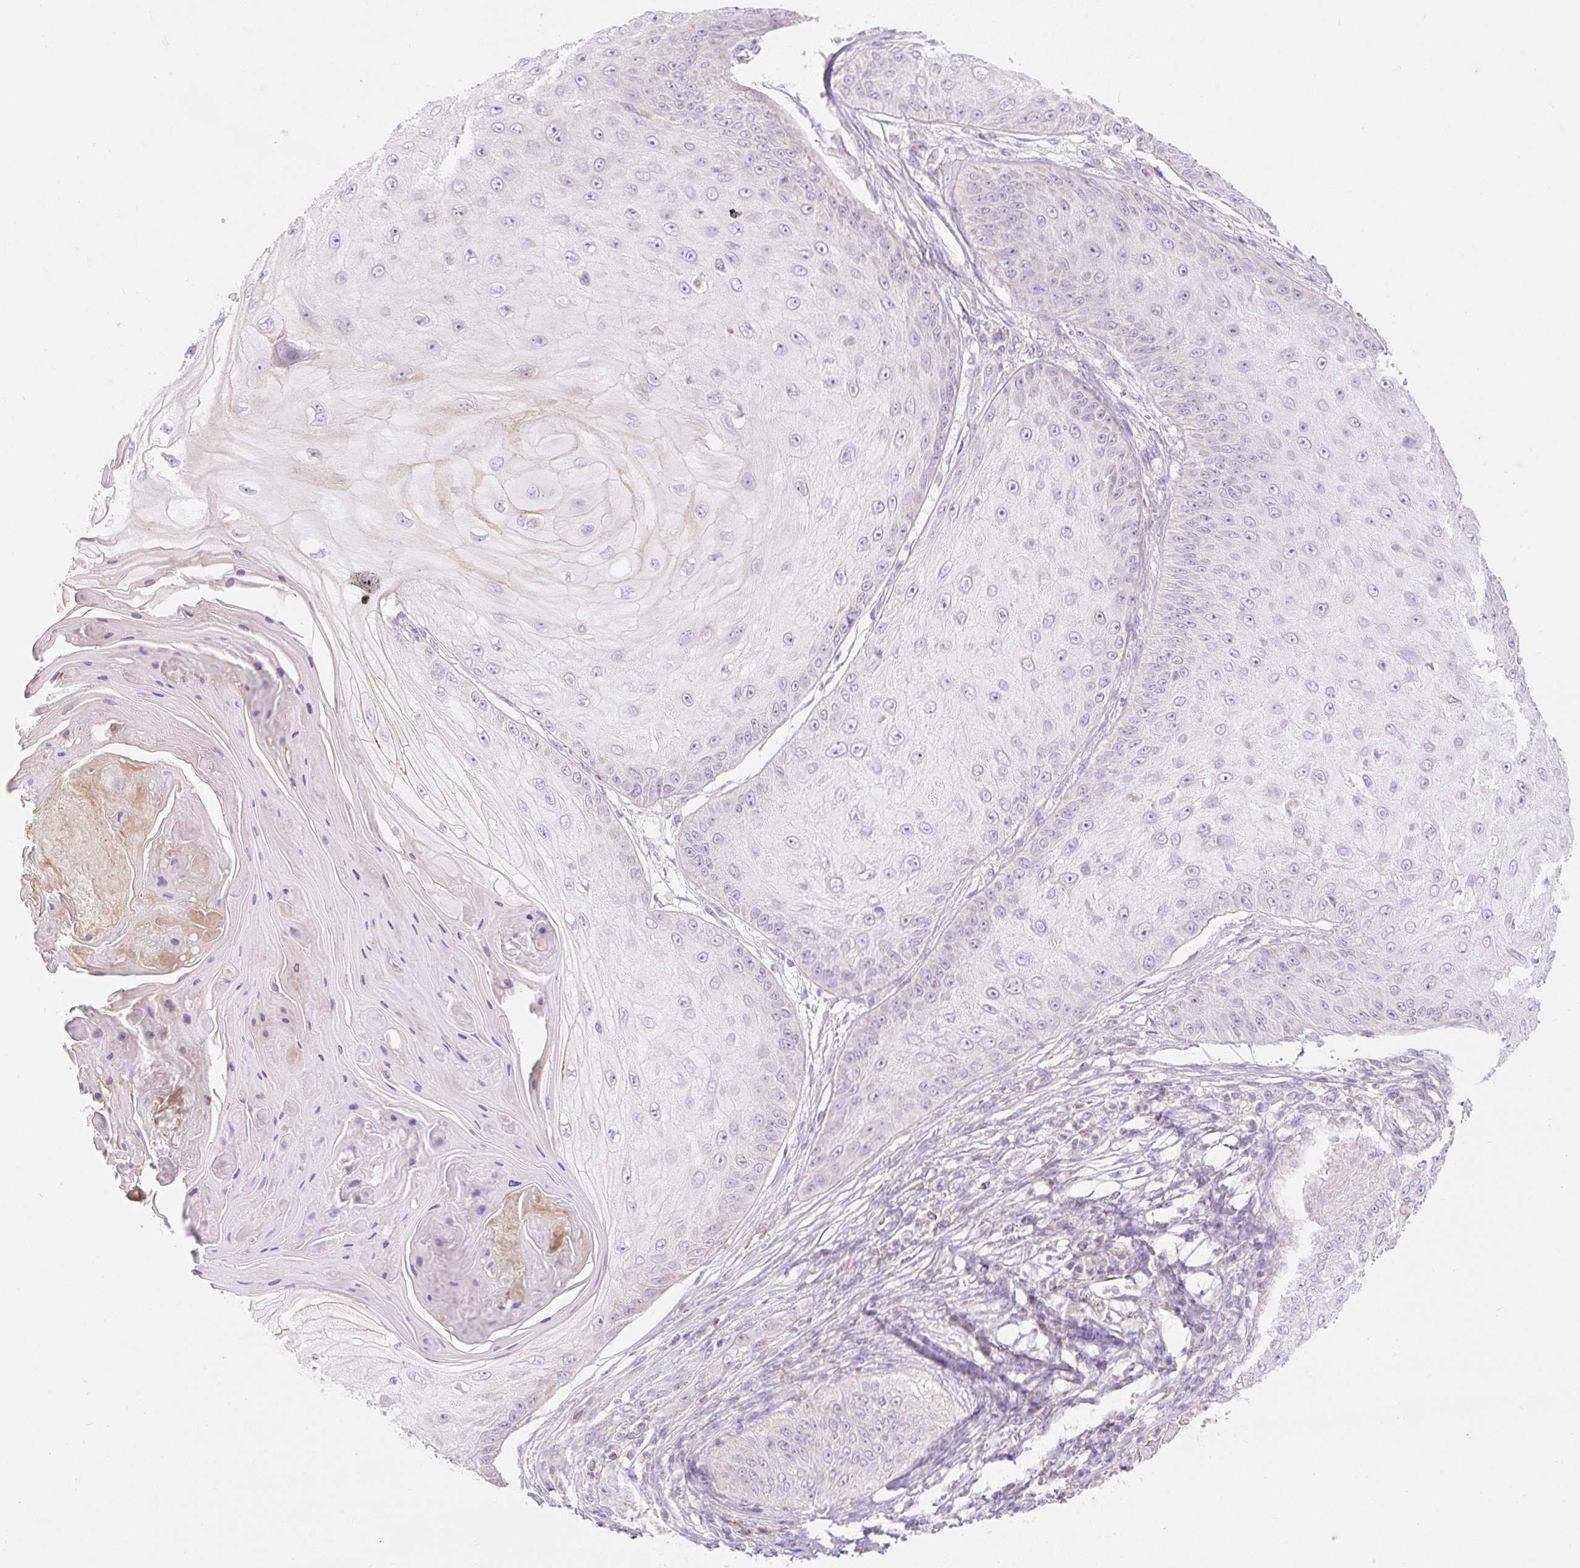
{"staining": {"intensity": "negative", "quantity": "none", "location": "none"}, "tissue": "skin cancer", "cell_type": "Tumor cells", "image_type": "cancer", "snomed": [{"axis": "morphology", "description": "Squamous cell carcinoma, NOS"}, {"axis": "topography", "description": "Skin"}], "caption": "DAB immunohistochemical staining of human skin cancer displays no significant expression in tumor cells.", "gene": "DHX35", "patient": {"sex": "male", "age": 70}}